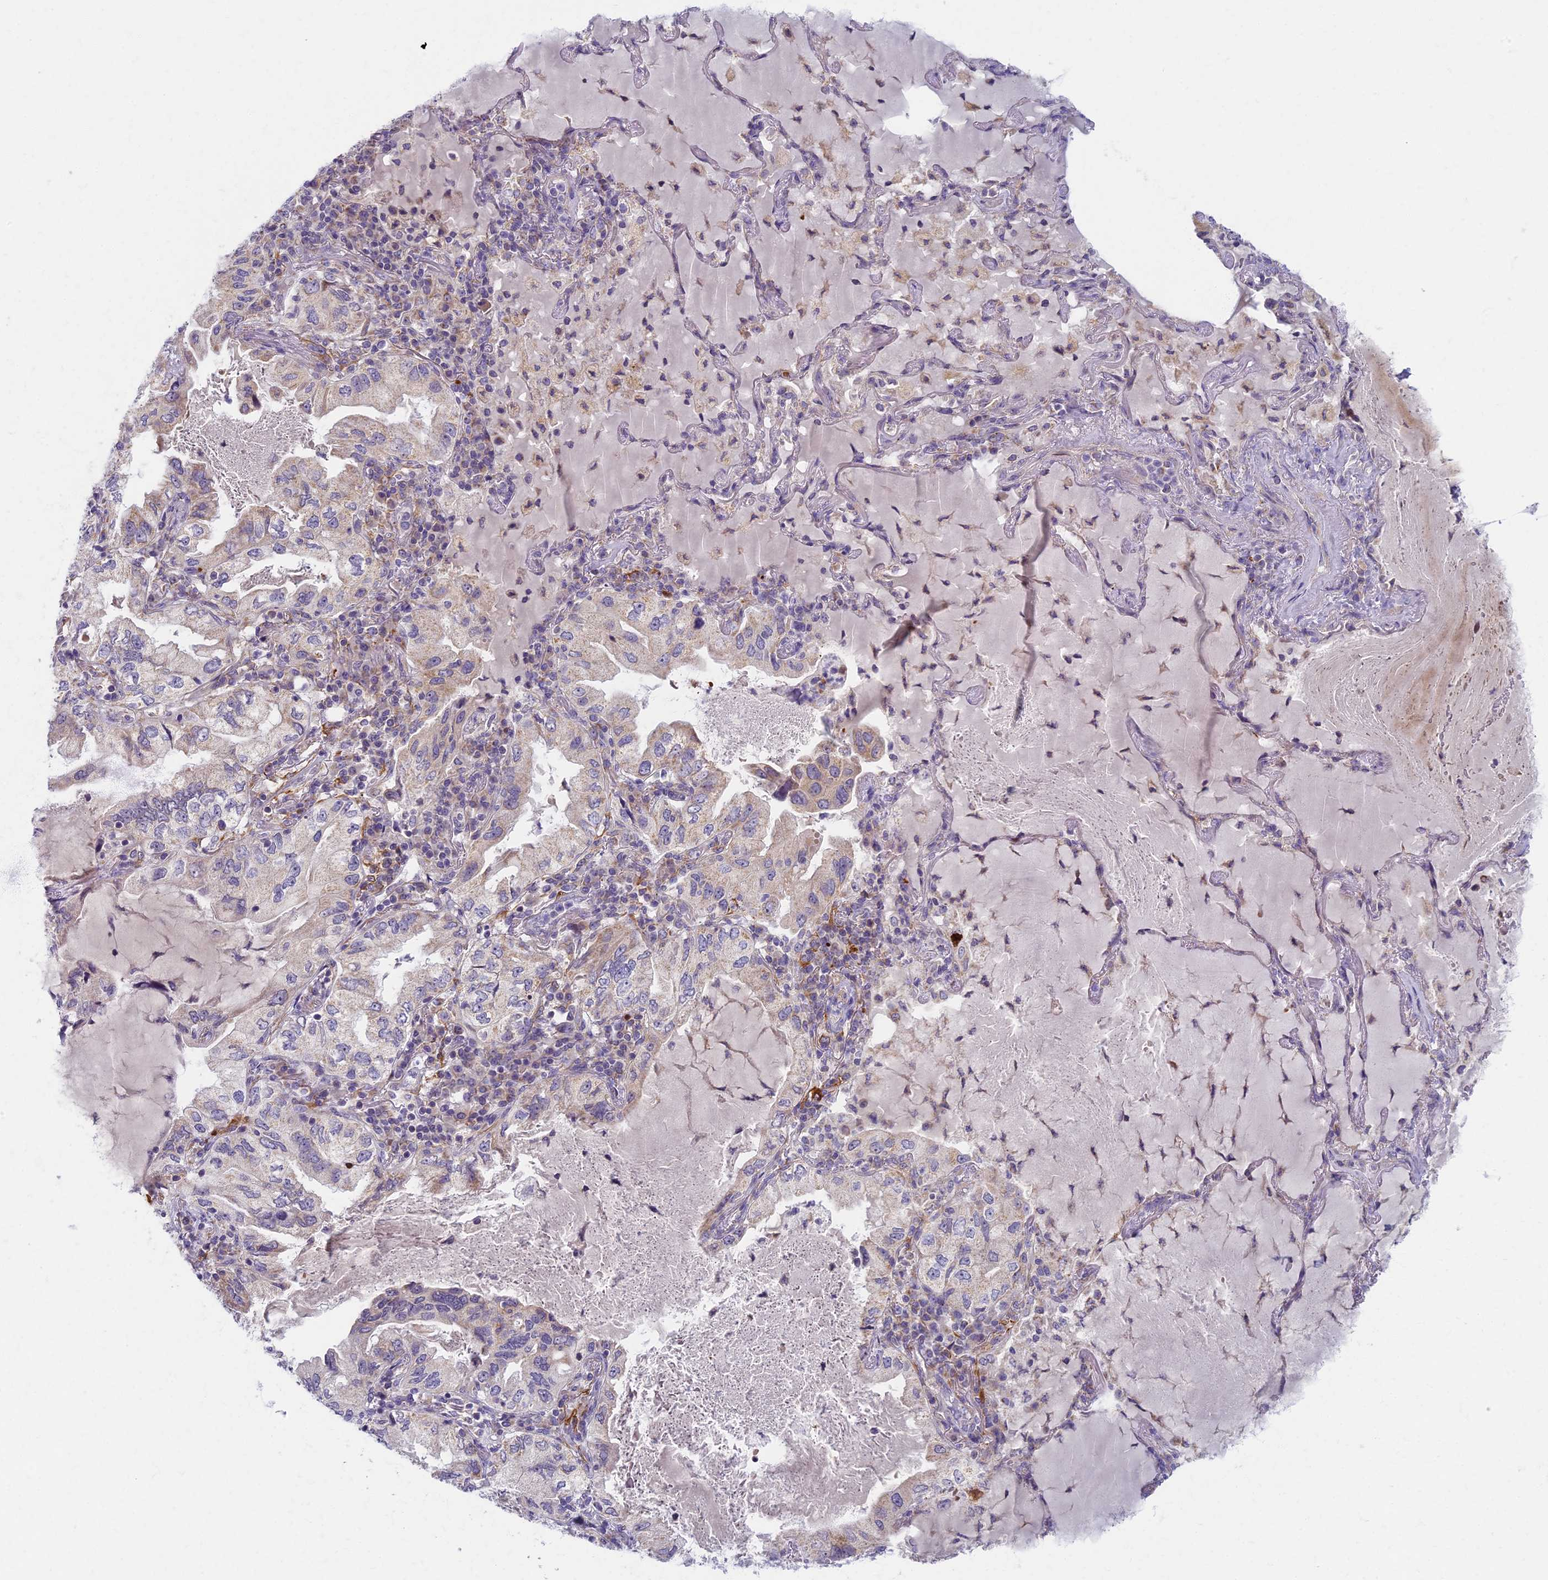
{"staining": {"intensity": "negative", "quantity": "none", "location": "none"}, "tissue": "lung cancer", "cell_type": "Tumor cells", "image_type": "cancer", "snomed": [{"axis": "morphology", "description": "Adenocarcinoma, NOS"}, {"axis": "topography", "description": "Lung"}], "caption": "IHC image of human lung cancer (adenocarcinoma) stained for a protein (brown), which exhibits no positivity in tumor cells.", "gene": "MRPS25", "patient": {"sex": "female", "age": 69}}